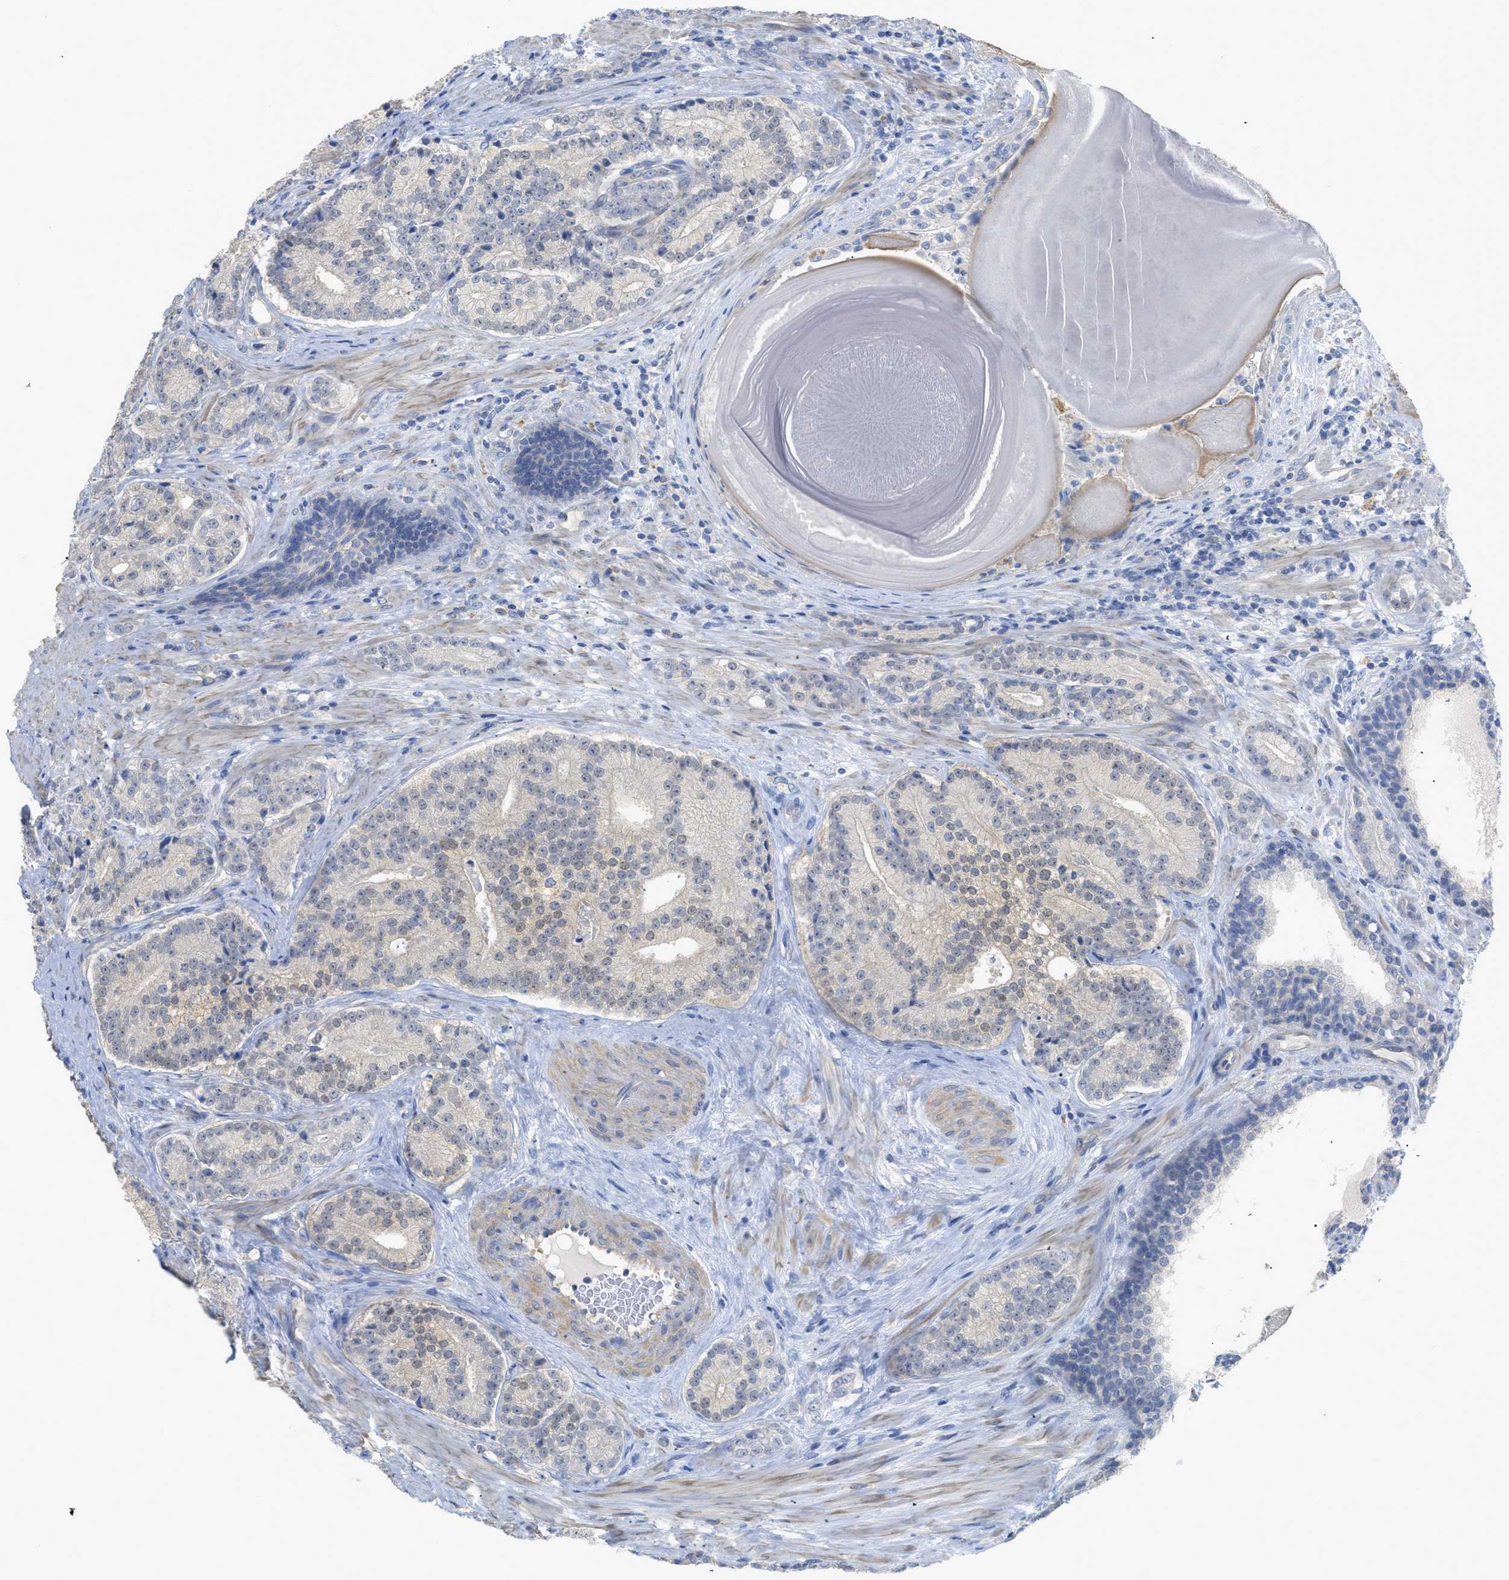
{"staining": {"intensity": "negative", "quantity": "none", "location": "none"}, "tissue": "prostate cancer", "cell_type": "Tumor cells", "image_type": "cancer", "snomed": [{"axis": "morphology", "description": "Adenocarcinoma, High grade"}, {"axis": "topography", "description": "Prostate"}], "caption": "Photomicrograph shows no protein staining in tumor cells of prostate cancer tissue. (DAB (3,3'-diaminobenzidine) immunohistochemistry visualized using brightfield microscopy, high magnification).", "gene": "MYL3", "patient": {"sex": "male", "age": 61}}